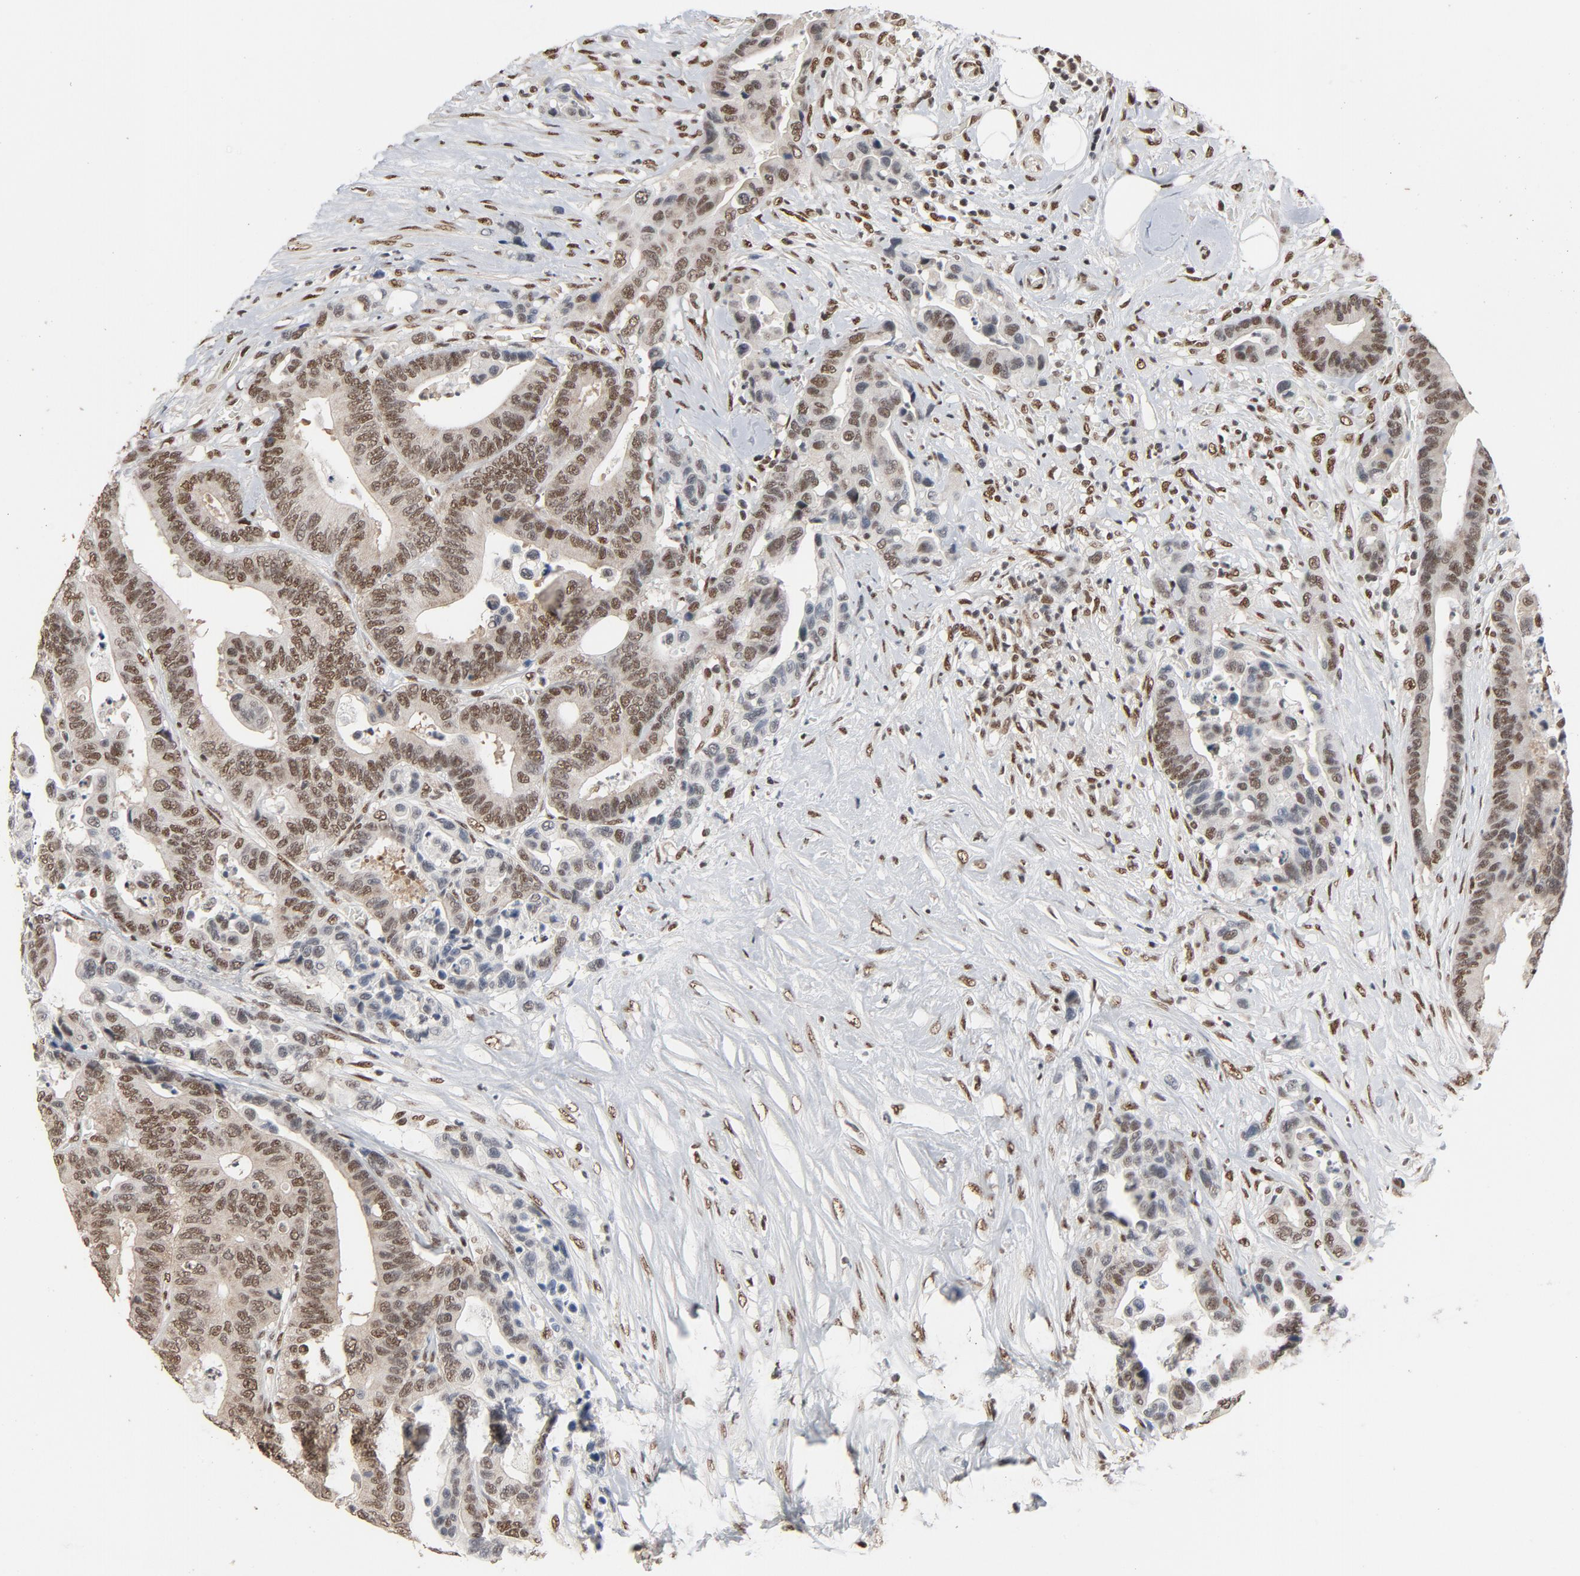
{"staining": {"intensity": "moderate", "quantity": ">75%", "location": "nuclear"}, "tissue": "colorectal cancer", "cell_type": "Tumor cells", "image_type": "cancer", "snomed": [{"axis": "morphology", "description": "Adenocarcinoma, NOS"}, {"axis": "topography", "description": "Colon"}], "caption": "A medium amount of moderate nuclear positivity is appreciated in approximately >75% of tumor cells in colorectal adenocarcinoma tissue.", "gene": "MRE11", "patient": {"sex": "male", "age": 82}}